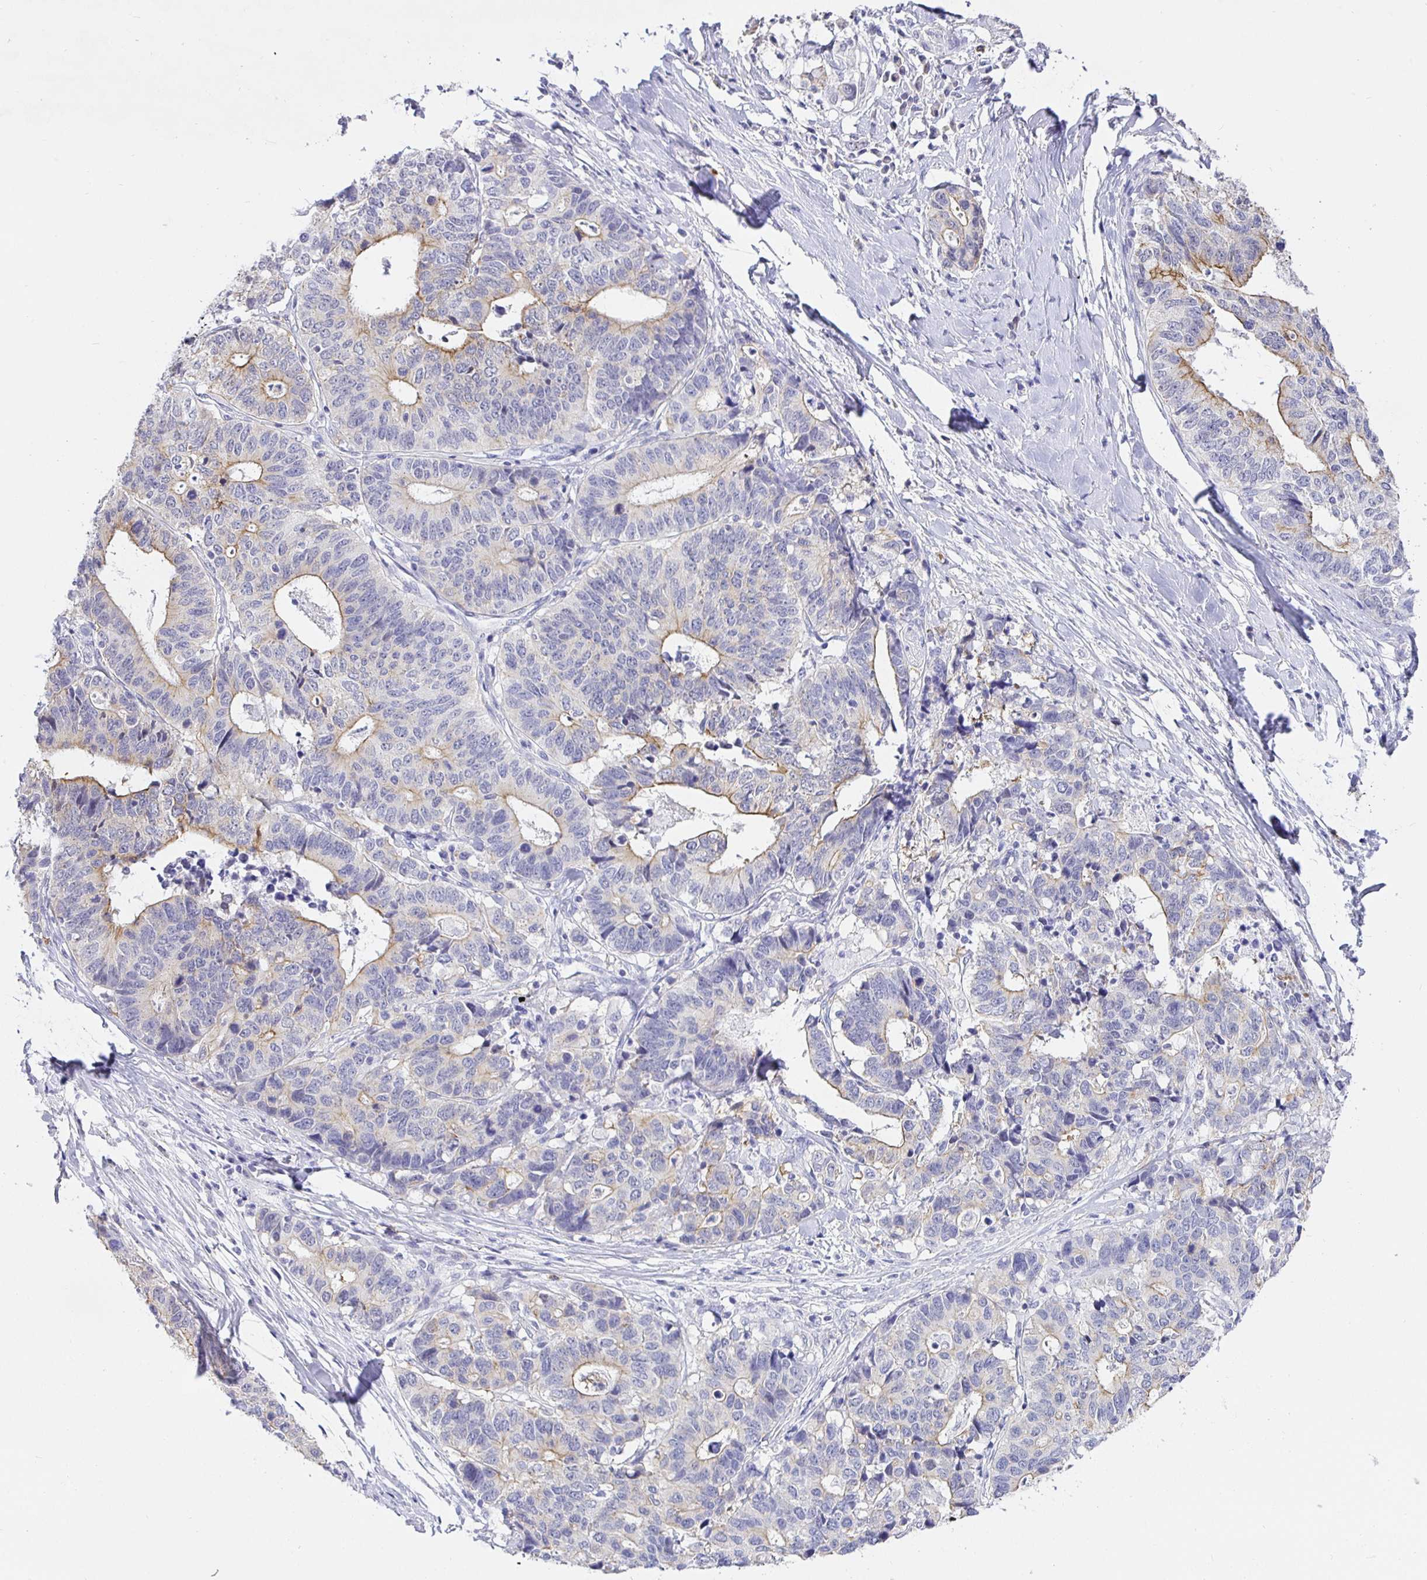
{"staining": {"intensity": "moderate", "quantity": "<25%", "location": "cytoplasmic/membranous"}, "tissue": "stomach cancer", "cell_type": "Tumor cells", "image_type": "cancer", "snomed": [{"axis": "morphology", "description": "Adenocarcinoma, NOS"}, {"axis": "topography", "description": "Stomach, upper"}], "caption": "Immunohistochemistry (IHC) (DAB (3,3'-diaminobenzidine)) staining of human adenocarcinoma (stomach) reveals moderate cytoplasmic/membranous protein positivity in about <25% of tumor cells. The staining was performed using DAB to visualize the protein expression in brown, while the nuclei were stained in blue with hematoxylin (Magnification: 20x).", "gene": "EZHIP", "patient": {"sex": "female", "age": 67}}